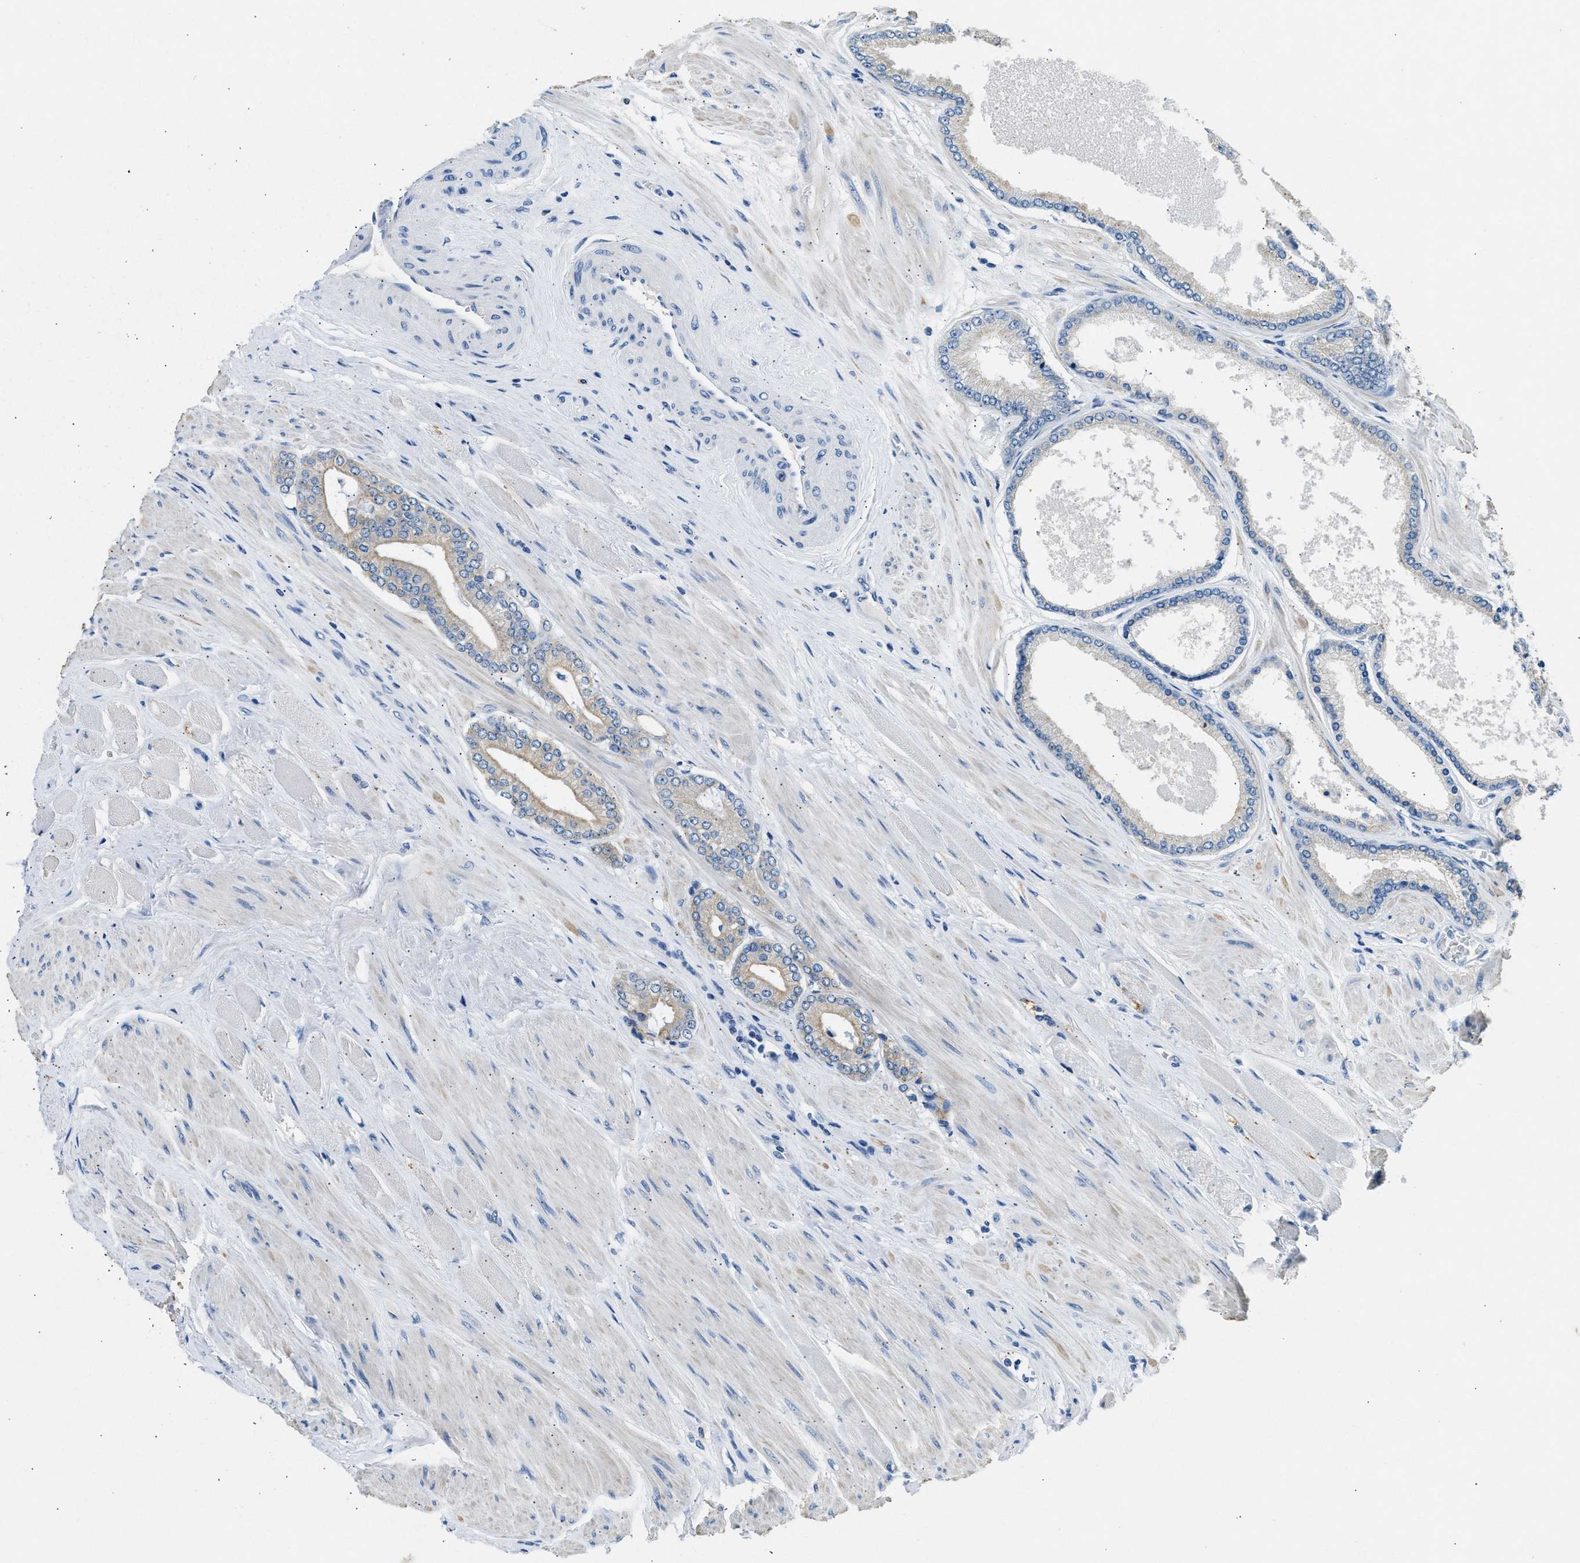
{"staining": {"intensity": "negative", "quantity": "none", "location": "none"}, "tissue": "prostate cancer", "cell_type": "Tumor cells", "image_type": "cancer", "snomed": [{"axis": "morphology", "description": "Adenocarcinoma, High grade"}, {"axis": "topography", "description": "Prostate"}], "caption": "High power microscopy micrograph of an immunohistochemistry photomicrograph of prostate adenocarcinoma (high-grade), revealing no significant positivity in tumor cells.", "gene": "CFAP20", "patient": {"sex": "male", "age": 61}}